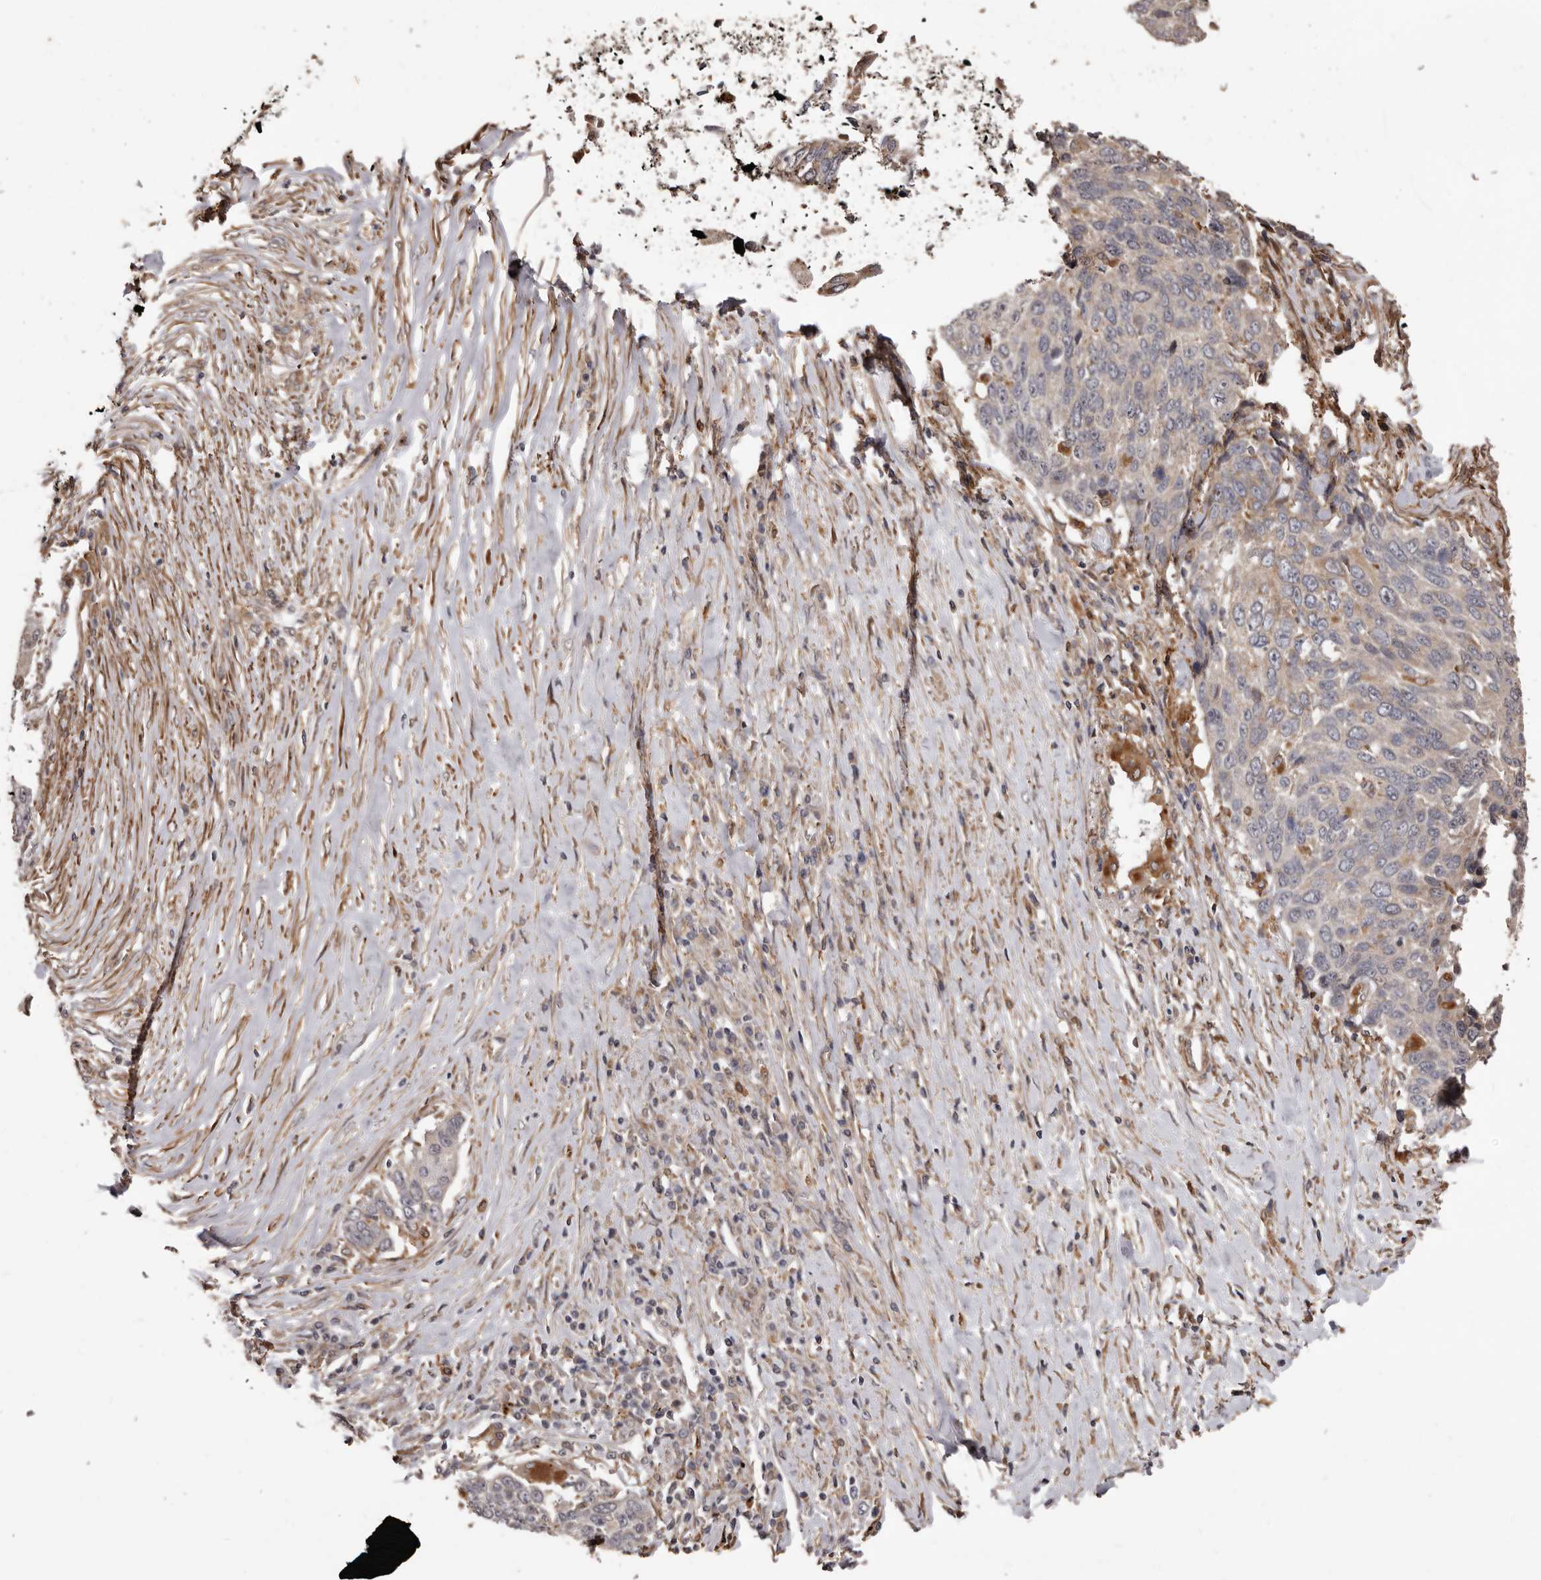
{"staining": {"intensity": "weak", "quantity": "<25%", "location": "cytoplasmic/membranous"}, "tissue": "lung cancer", "cell_type": "Tumor cells", "image_type": "cancer", "snomed": [{"axis": "morphology", "description": "Squamous cell carcinoma, NOS"}, {"axis": "topography", "description": "Lung"}], "caption": "Immunohistochemistry (IHC) histopathology image of neoplastic tissue: lung cancer (squamous cell carcinoma) stained with DAB shows no significant protein staining in tumor cells. (DAB IHC, high magnification).", "gene": "ZCCHC7", "patient": {"sex": "male", "age": 66}}